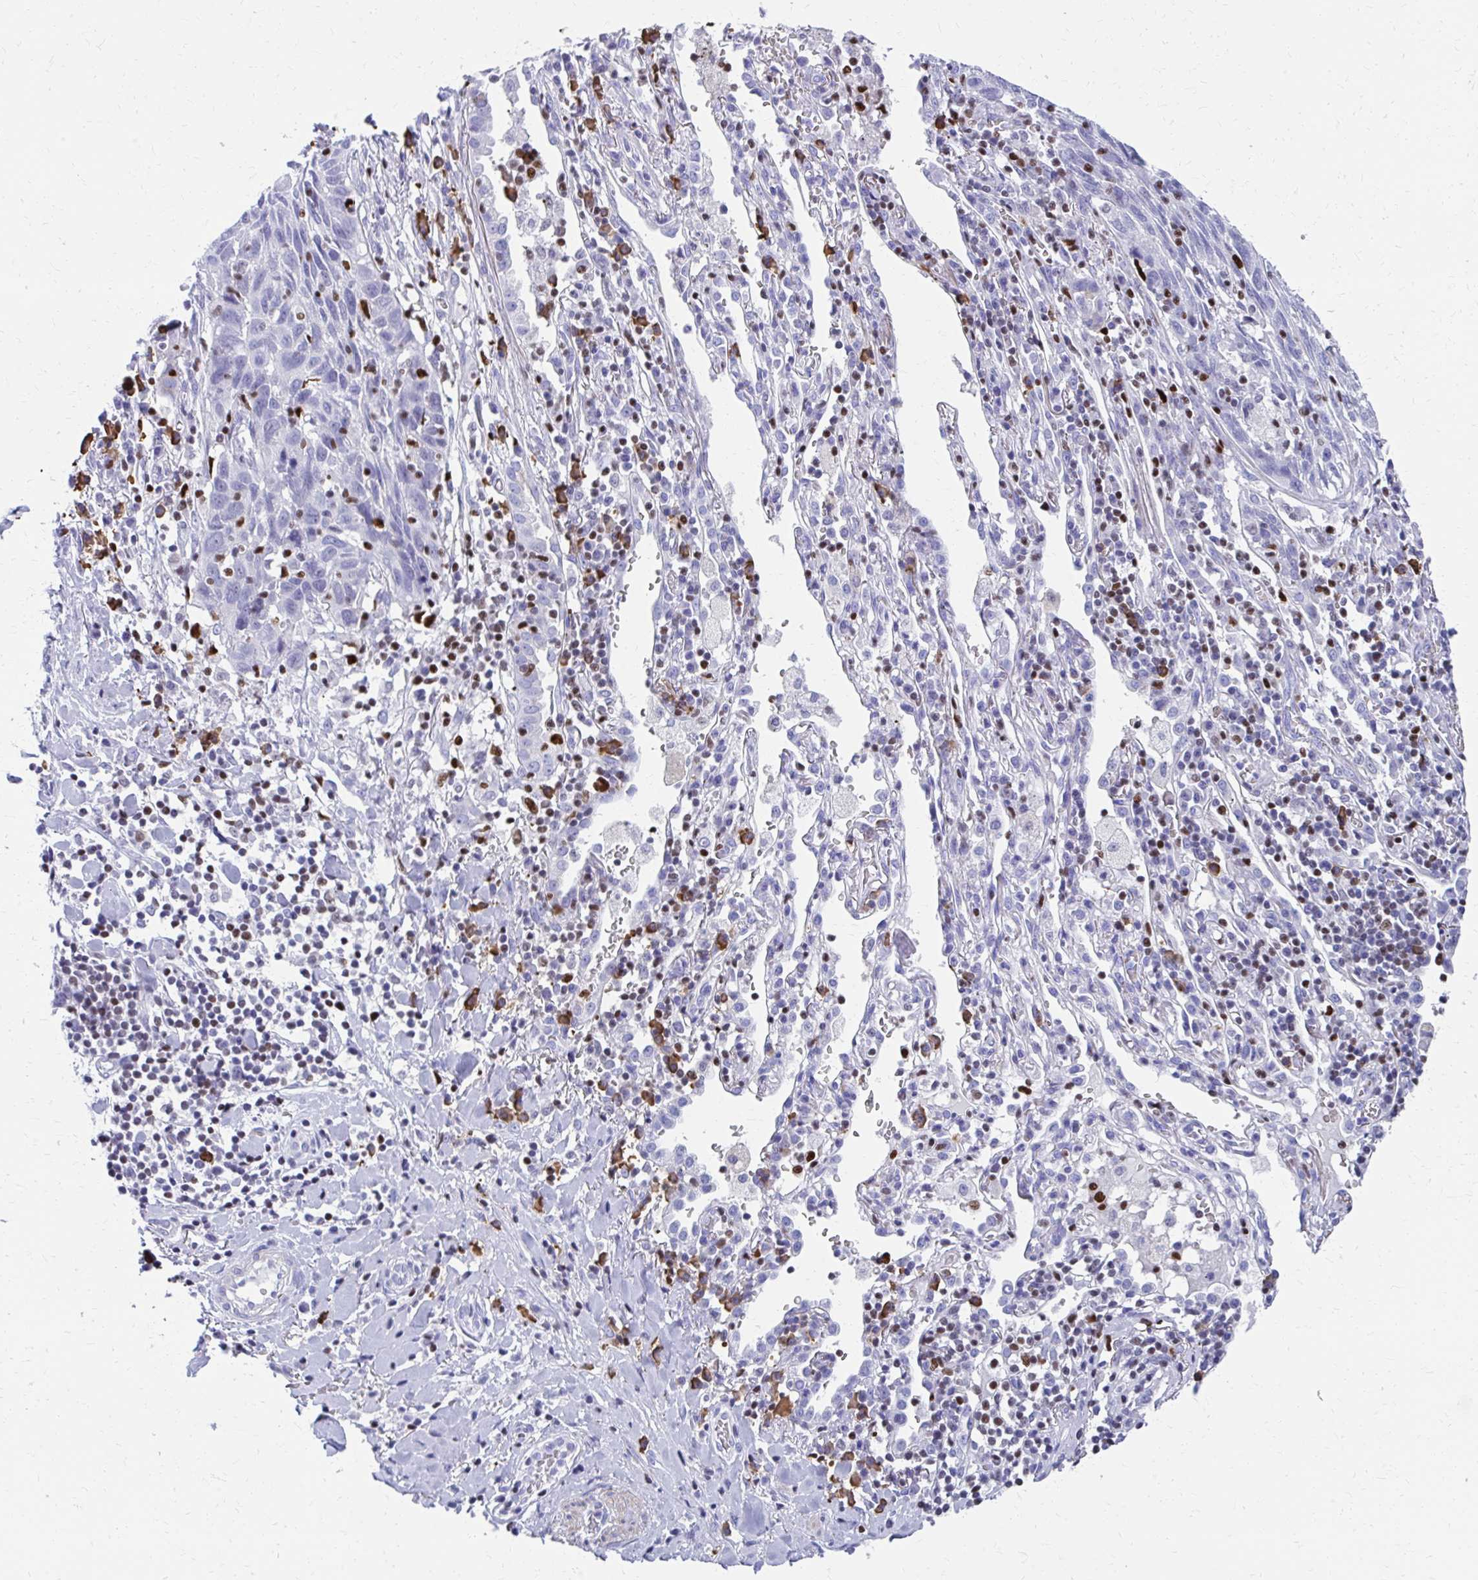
{"staining": {"intensity": "negative", "quantity": "none", "location": "none"}, "tissue": "lung cancer", "cell_type": "Tumor cells", "image_type": "cancer", "snomed": [{"axis": "morphology", "description": "Squamous cell carcinoma, NOS"}, {"axis": "topography", "description": "Lung"}], "caption": "The micrograph demonstrates no staining of tumor cells in lung cancer.", "gene": "RUNX3", "patient": {"sex": "female", "age": 66}}